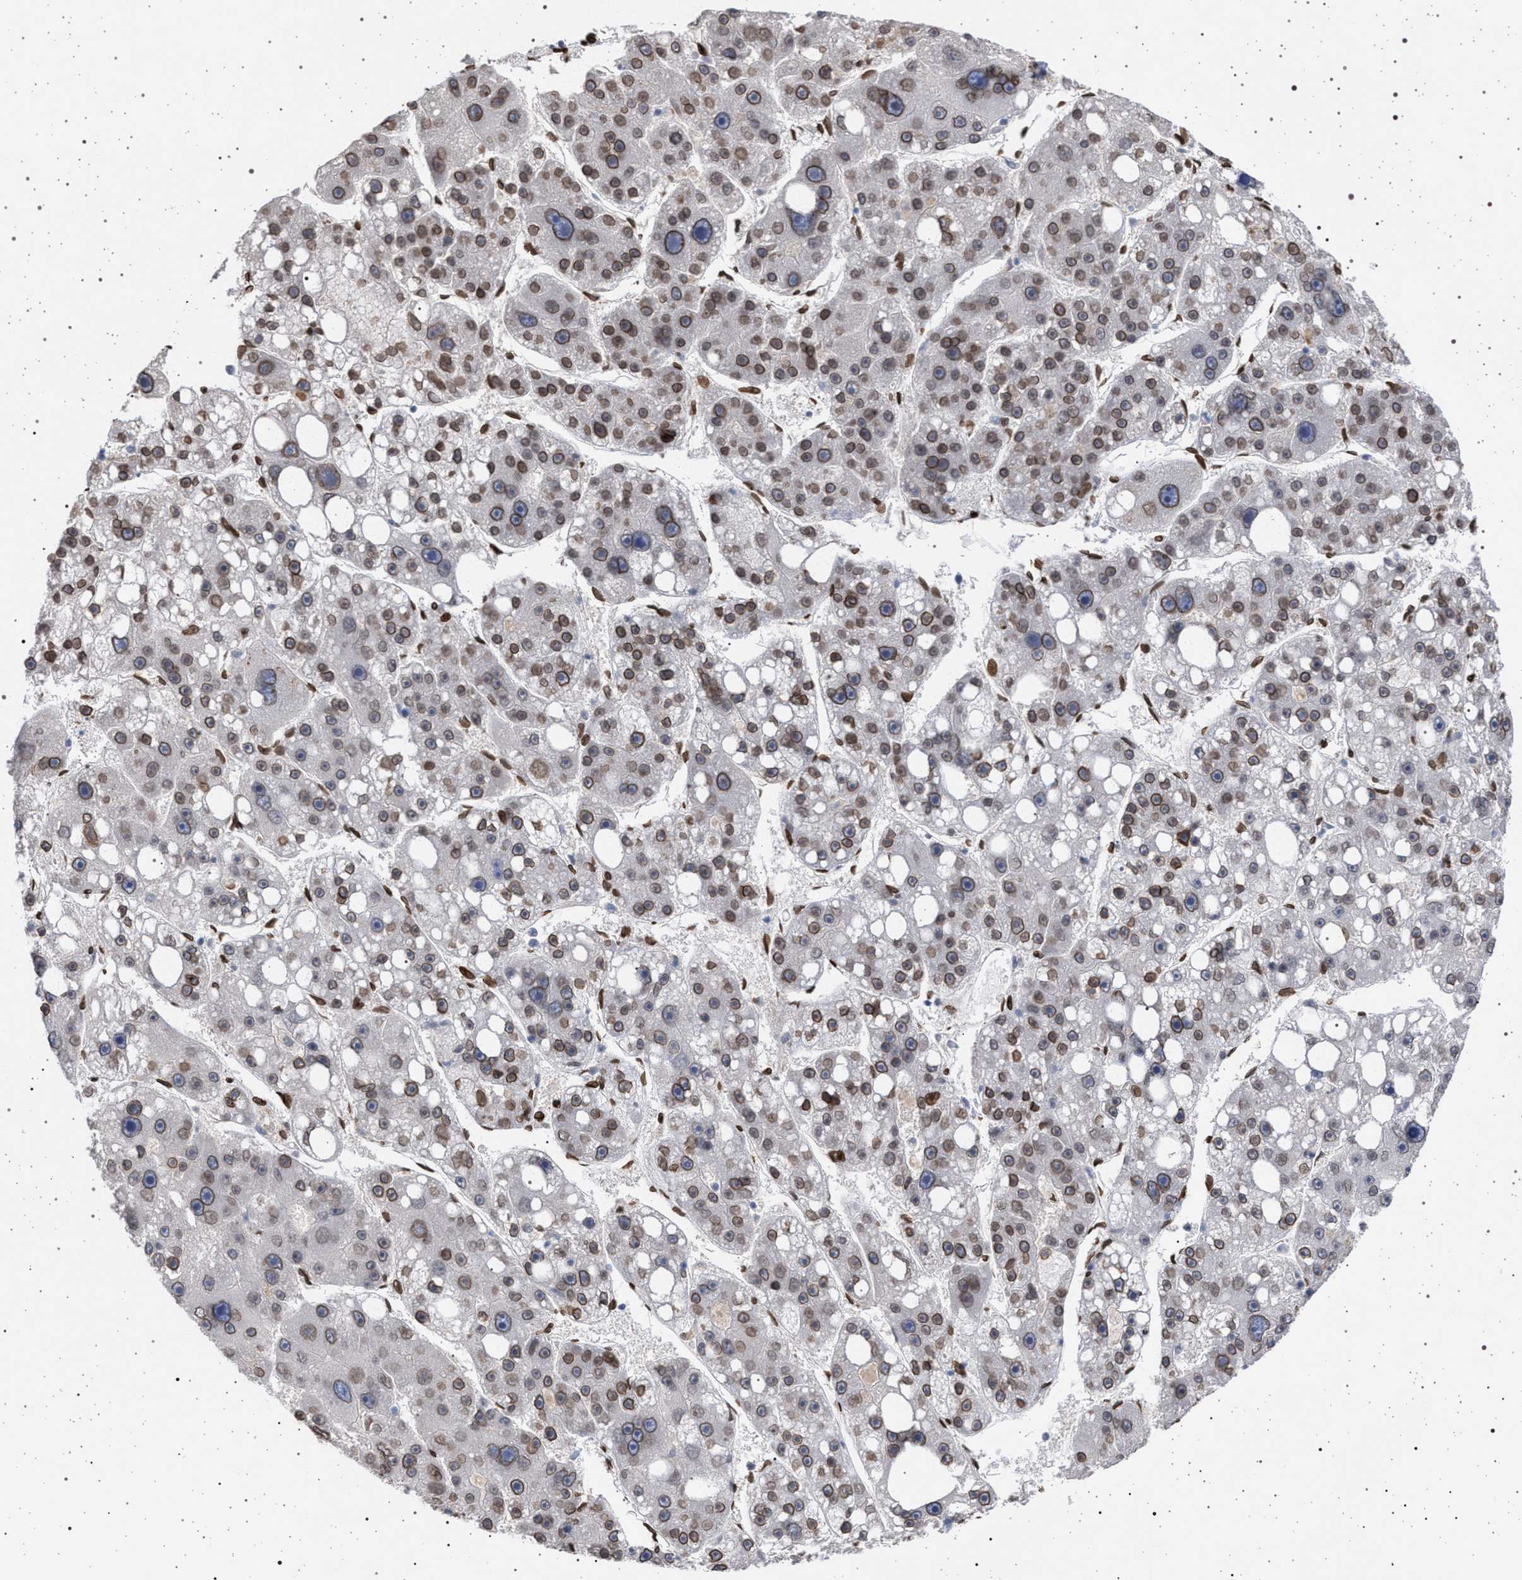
{"staining": {"intensity": "moderate", "quantity": ">75%", "location": "cytoplasmic/membranous,nuclear"}, "tissue": "liver cancer", "cell_type": "Tumor cells", "image_type": "cancer", "snomed": [{"axis": "morphology", "description": "Carcinoma, Hepatocellular, NOS"}, {"axis": "topography", "description": "Liver"}], "caption": "Immunohistochemical staining of human hepatocellular carcinoma (liver) demonstrates moderate cytoplasmic/membranous and nuclear protein positivity in approximately >75% of tumor cells.", "gene": "ING2", "patient": {"sex": "female", "age": 61}}